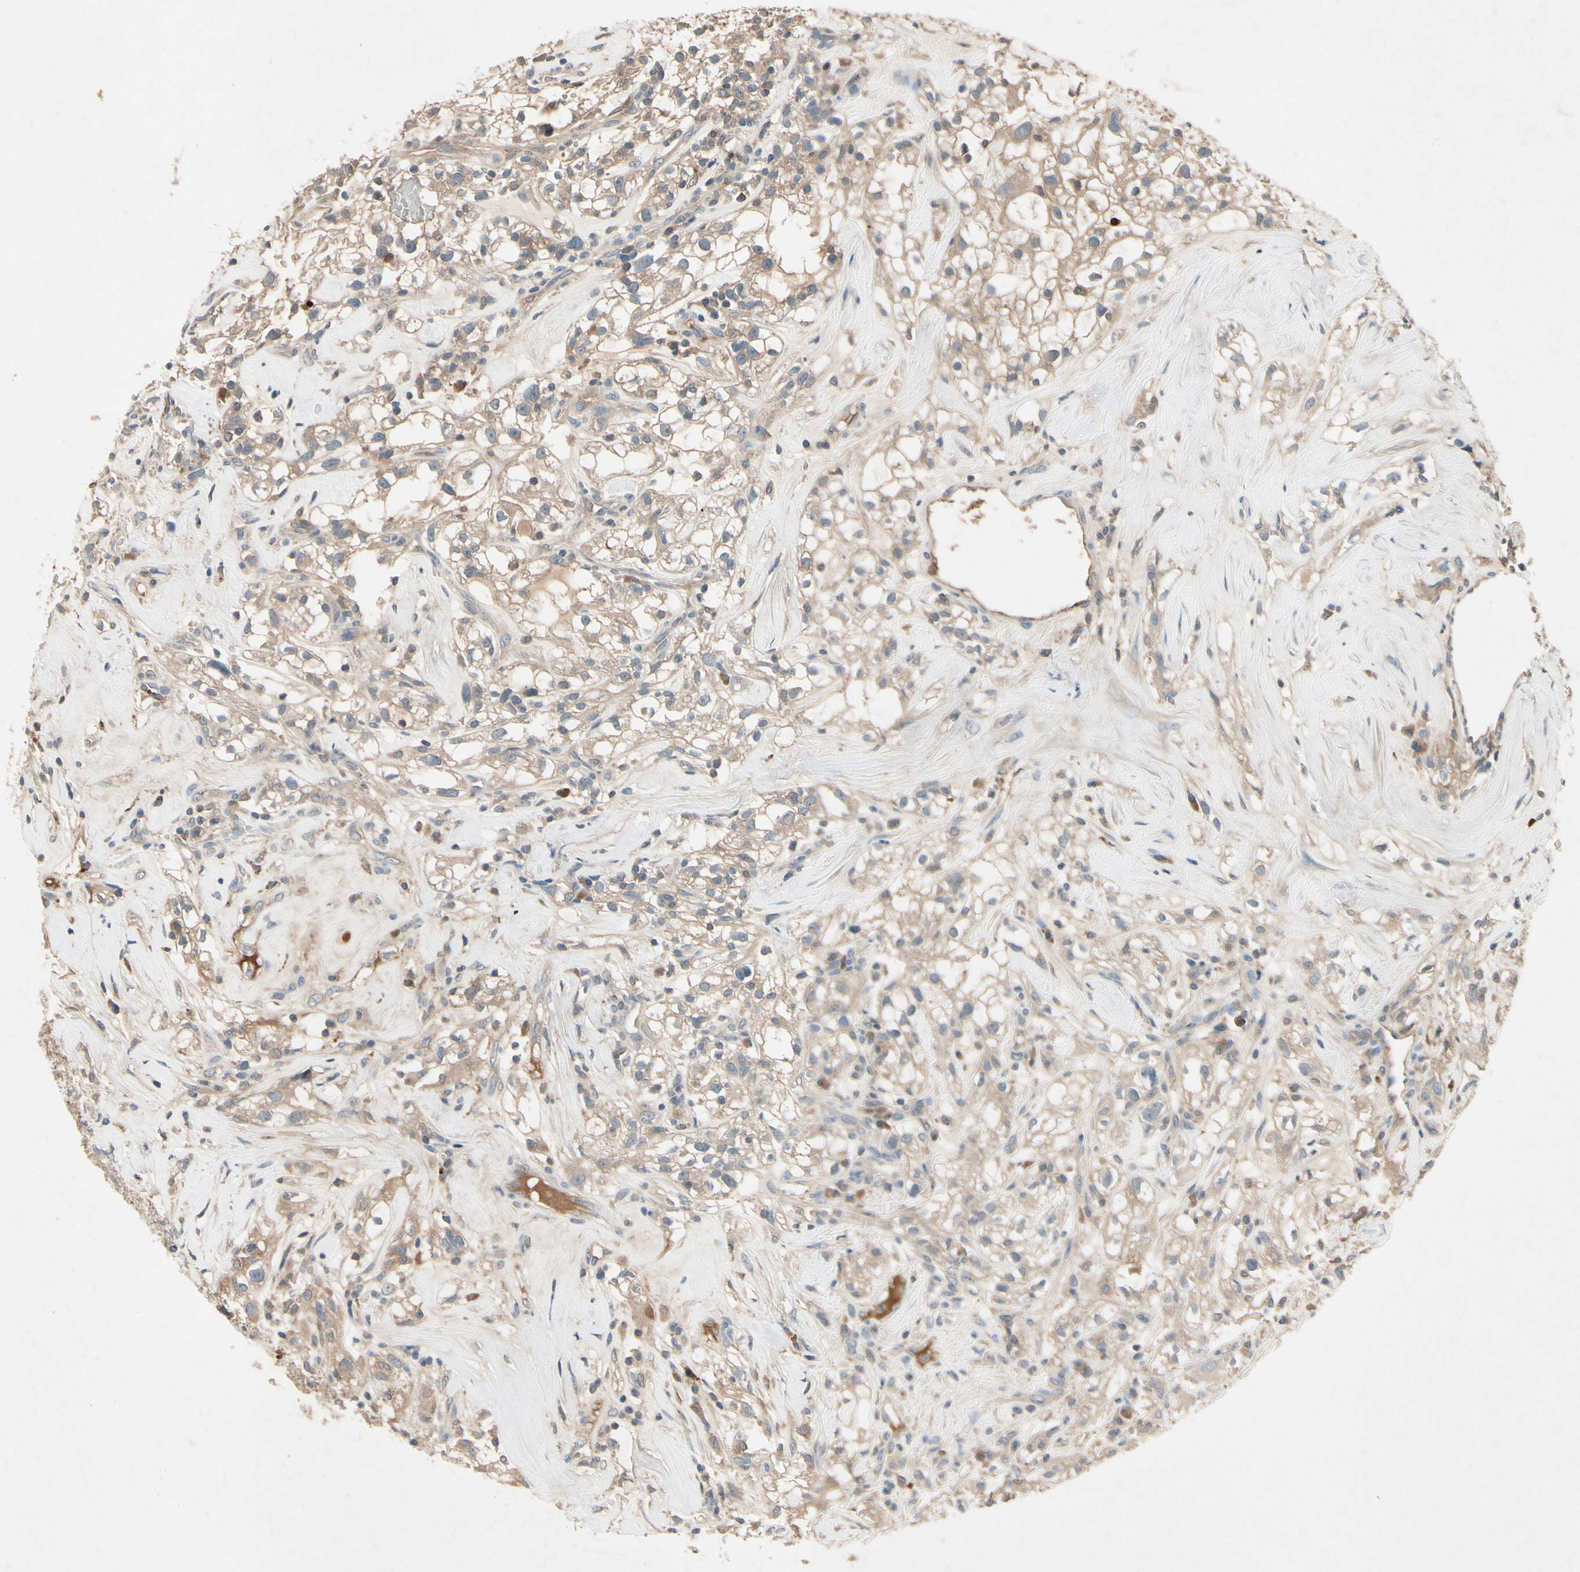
{"staining": {"intensity": "weak", "quantity": ">75%", "location": "cytoplasmic/membranous"}, "tissue": "renal cancer", "cell_type": "Tumor cells", "image_type": "cancer", "snomed": [{"axis": "morphology", "description": "Adenocarcinoma, NOS"}, {"axis": "topography", "description": "Kidney"}], "caption": "Approximately >75% of tumor cells in renal cancer (adenocarcinoma) show weak cytoplasmic/membranous protein staining as visualized by brown immunohistochemical staining.", "gene": "IL1RL1", "patient": {"sex": "female", "age": 60}}